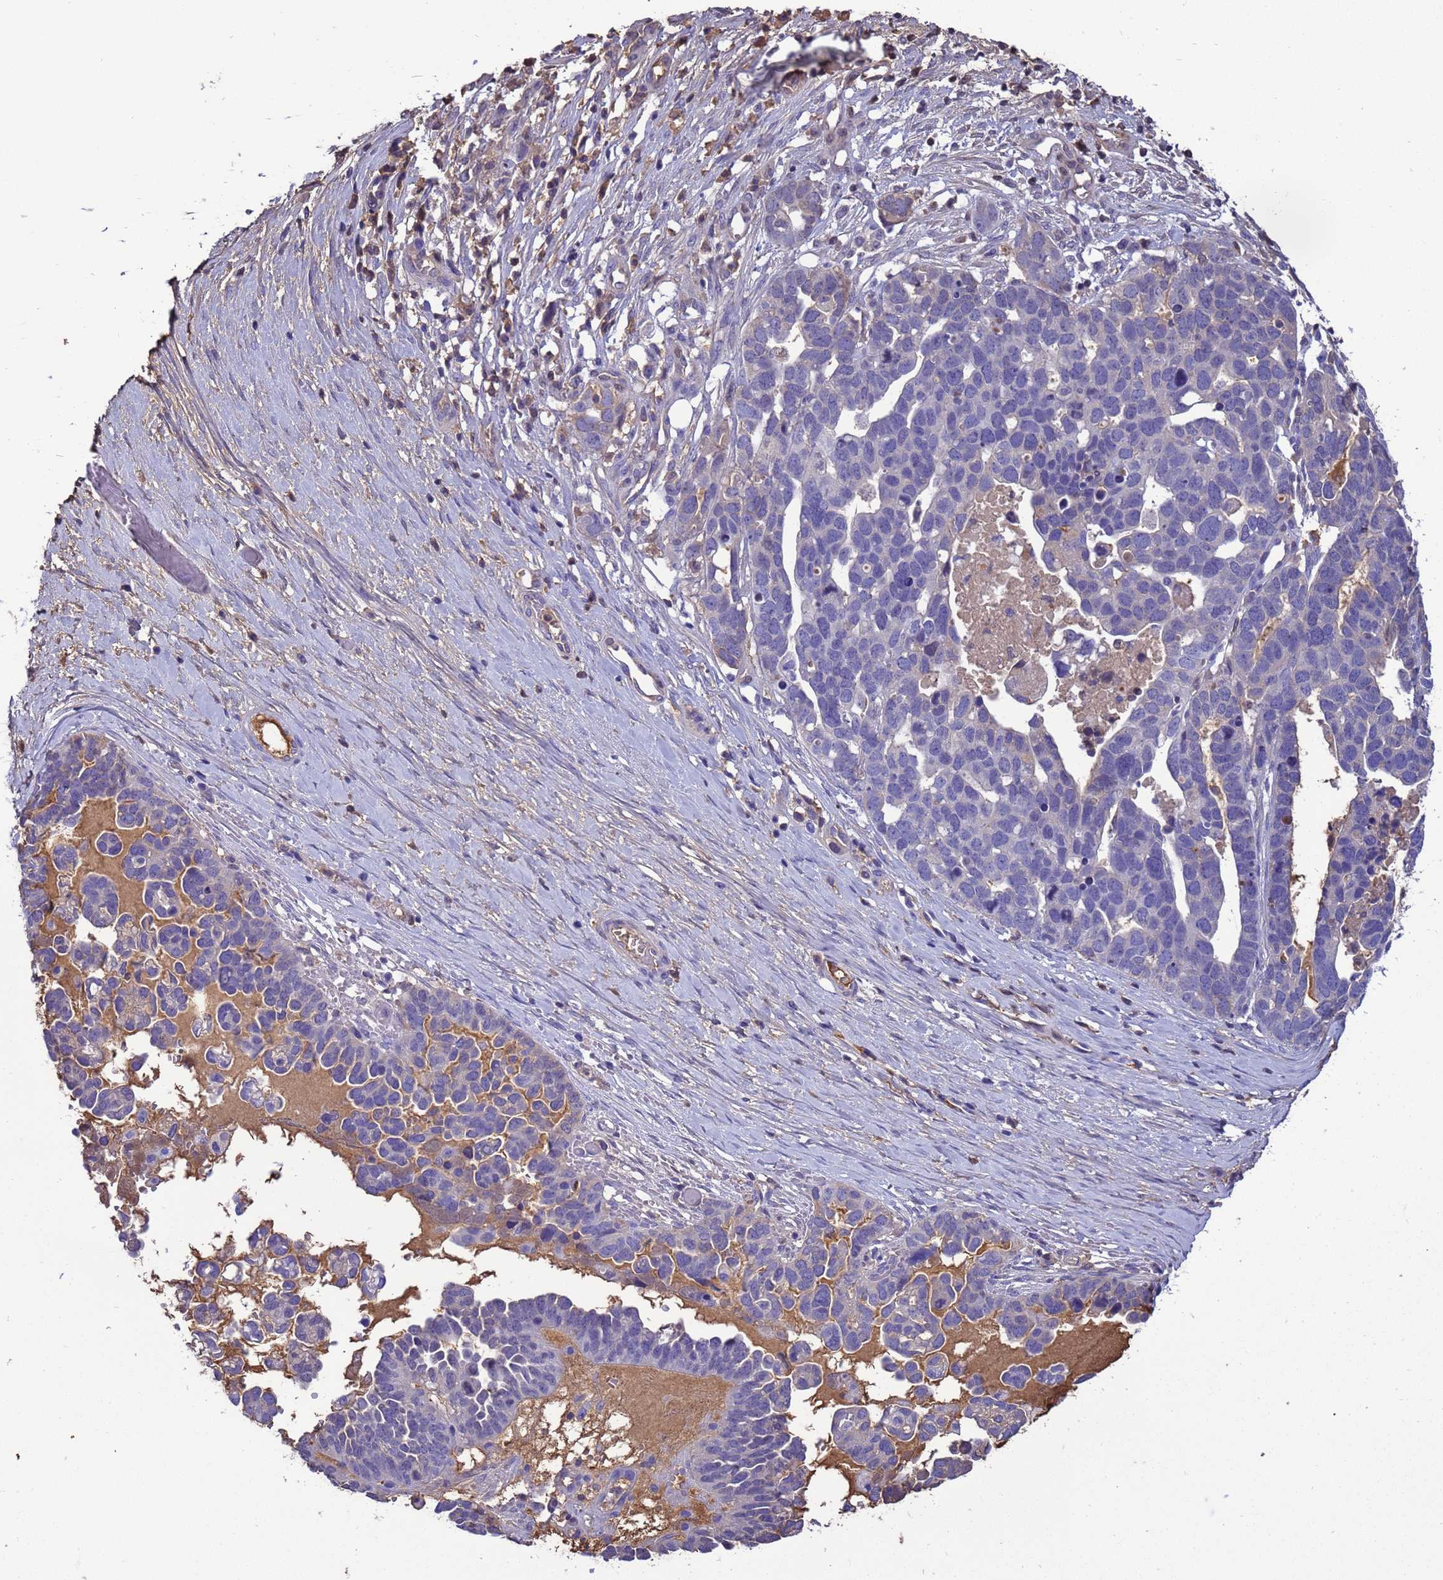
{"staining": {"intensity": "weak", "quantity": "<25%", "location": "cytoplasmic/membranous"}, "tissue": "ovarian cancer", "cell_type": "Tumor cells", "image_type": "cancer", "snomed": [{"axis": "morphology", "description": "Cystadenocarcinoma, serous, NOS"}, {"axis": "topography", "description": "Ovary"}], "caption": "IHC of ovarian cancer (serous cystadenocarcinoma) shows no positivity in tumor cells.", "gene": "H1-7", "patient": {"sex": "female", "age": 54}}